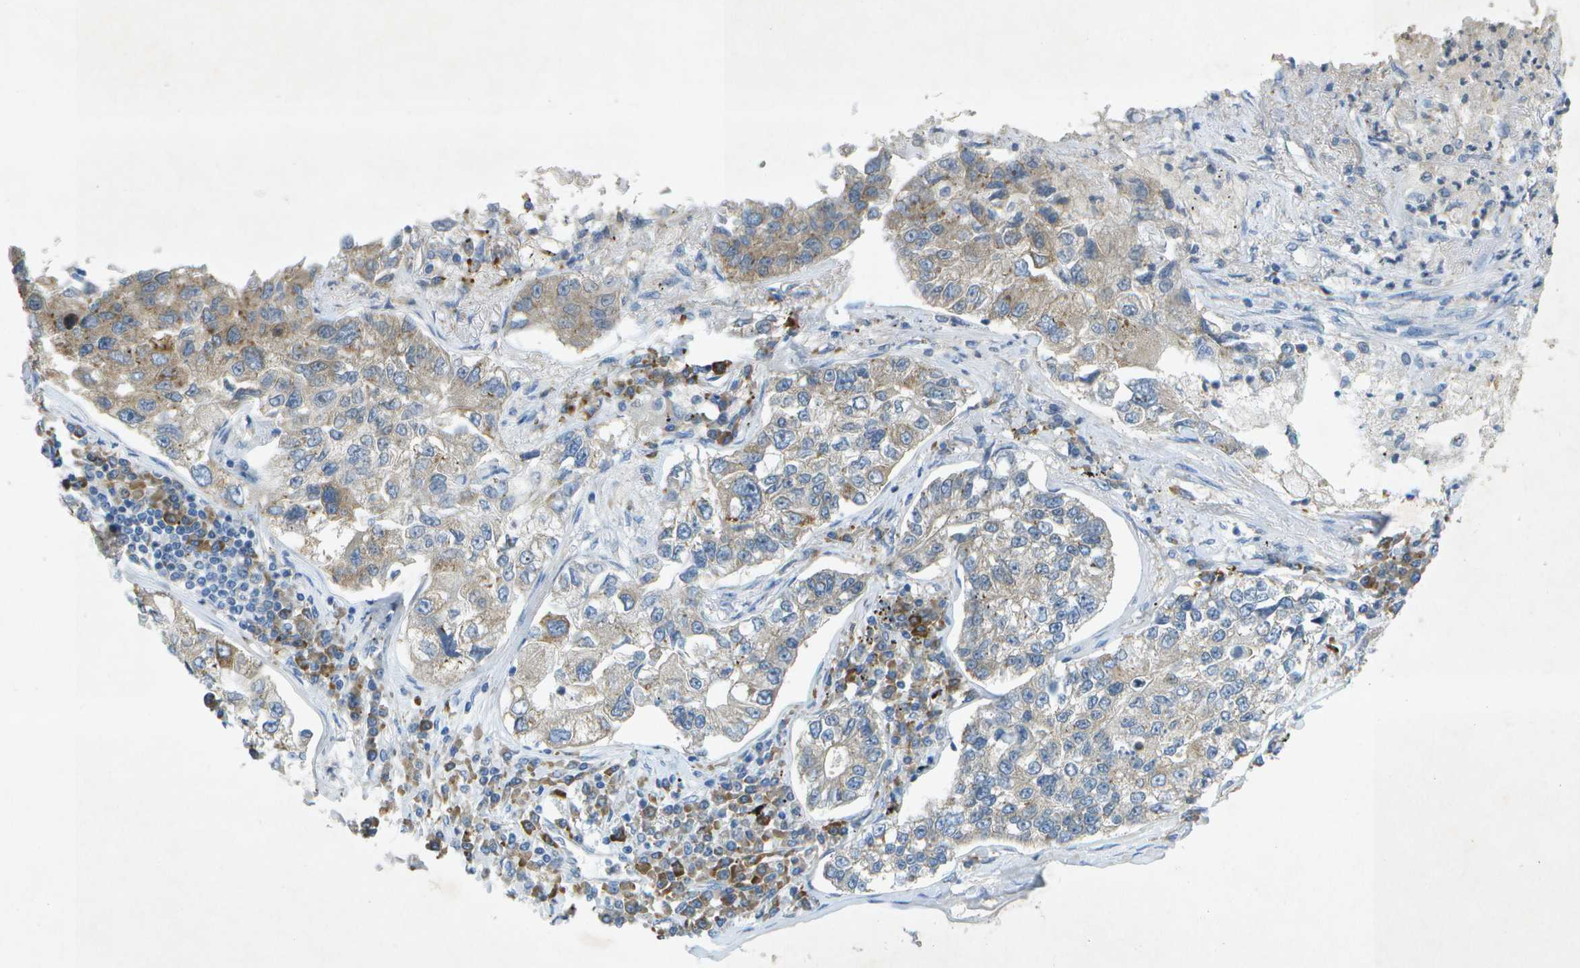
{"staining": {"intensity": "weak", "quantity": "25%-75%", "location": "cytoplasmic/membranous"}, "tissue": "lung cancer", "cell_type": "Tumor cells", "image_type": "cancer", "snomed": [{"axis": "morphology", "description": "Adenocarcinoma, NOS"}, {"axis": "topography", "description": "Lung"}], "caption": "Protein expression analysis of adenocarcinoma (lung) displays weak cytoplasmic/membranous positivity in approximately 25%-75% of tumor cells. The staining was performed using DAB (3,3'-diaminobenzidine), with brown indicating positive protein expression. Nuclei are stained blue with hematoxylin.", "gene": "WNK2", "patient": {"sex": "male", "age": 49}}